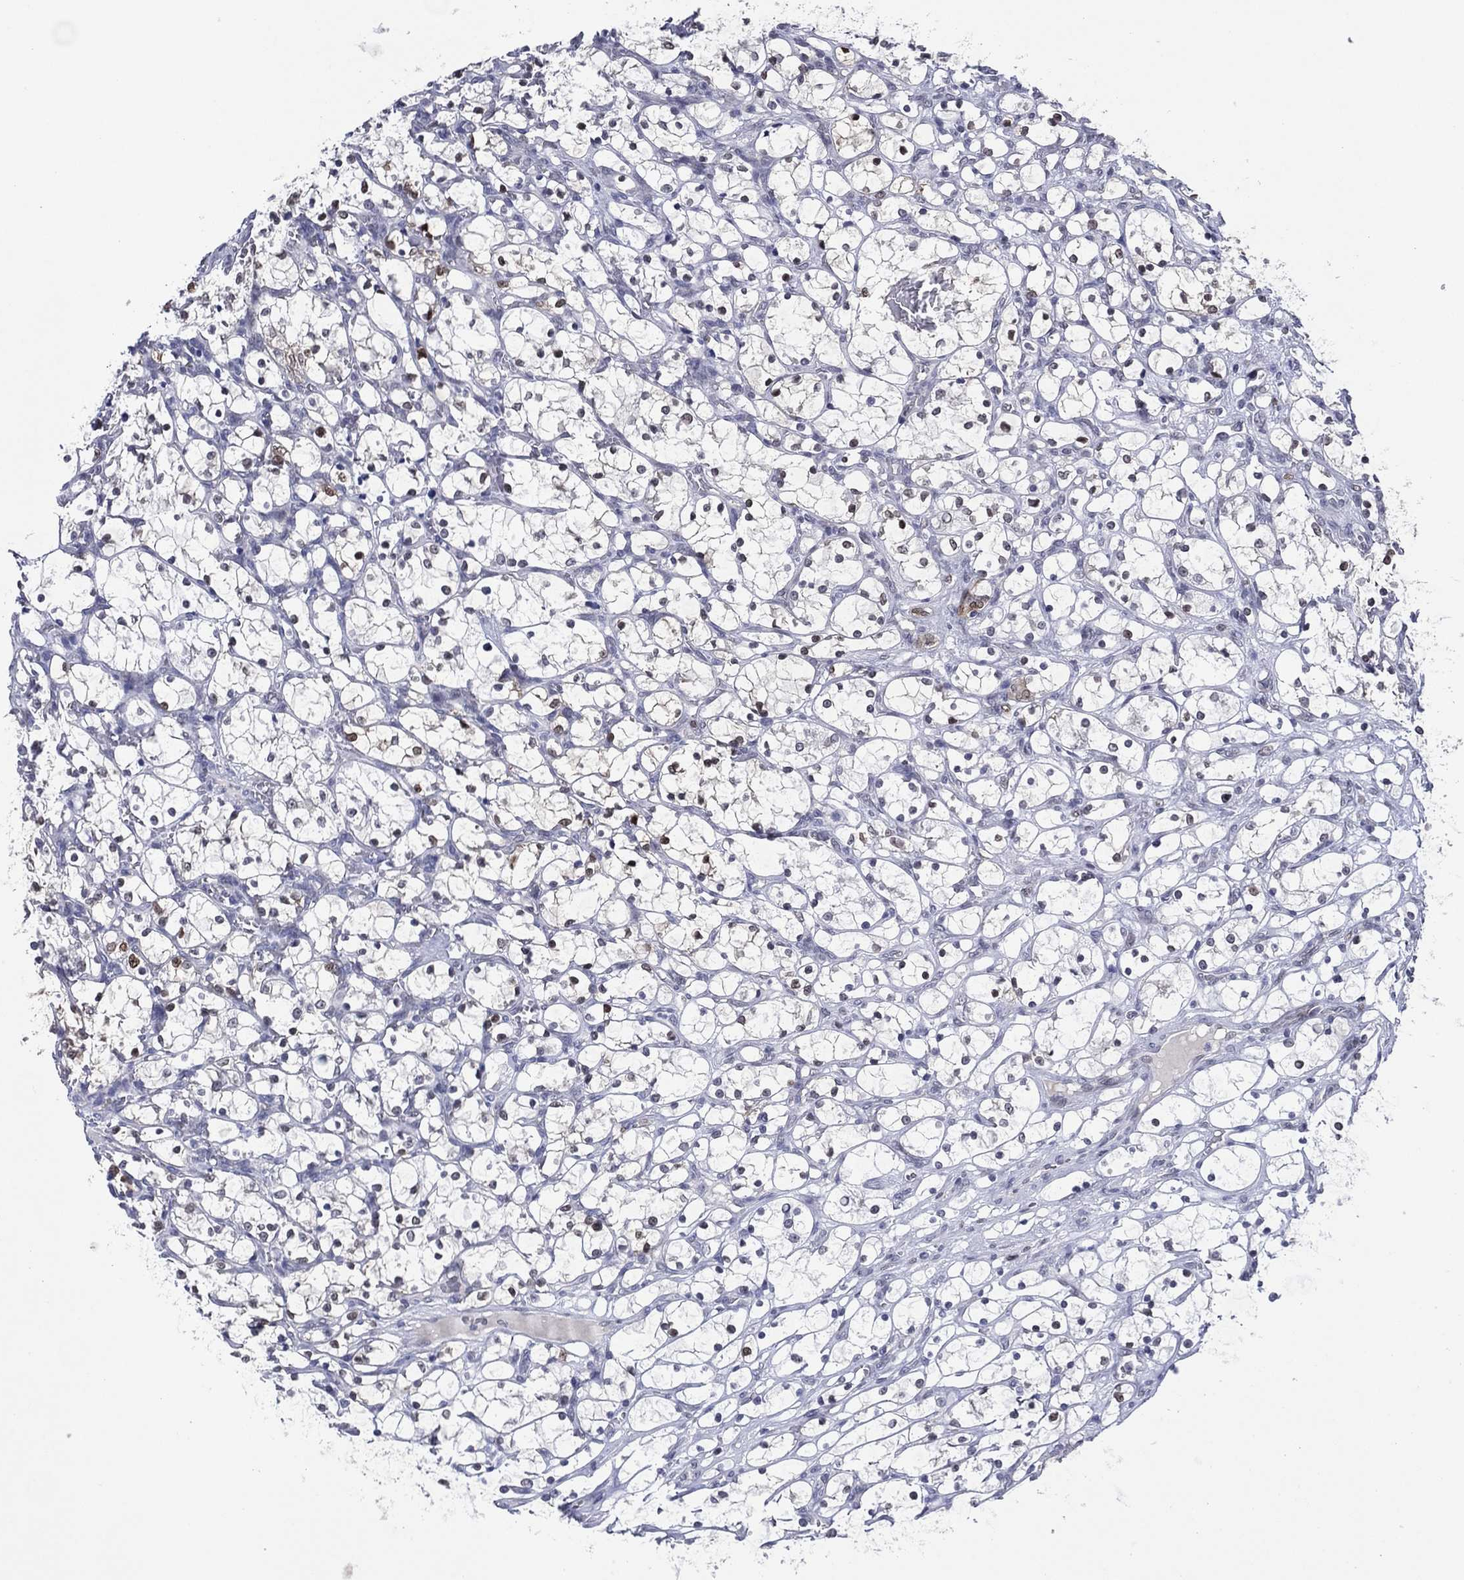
{"staining": {"intensity": "moderate", "quantity": "<25%", "location": "nuclear"}, "tissue": "renal cancer", "cell_type": "Tumor cells", "image_type": "cancer", "snomed": [{"axis": "morphology", "description": "Adenocarcinoma, NOS"}, {"axis": "topography", "description": "Kidney"}], "caption": "Immunohistochemical staining of renal adenocarcinoma displays low levels of moderate nuclear protein expression in approximately <25% of tumor cells.", "gene": "GATA6", "patient": {"sex": "female", "age": 69}}